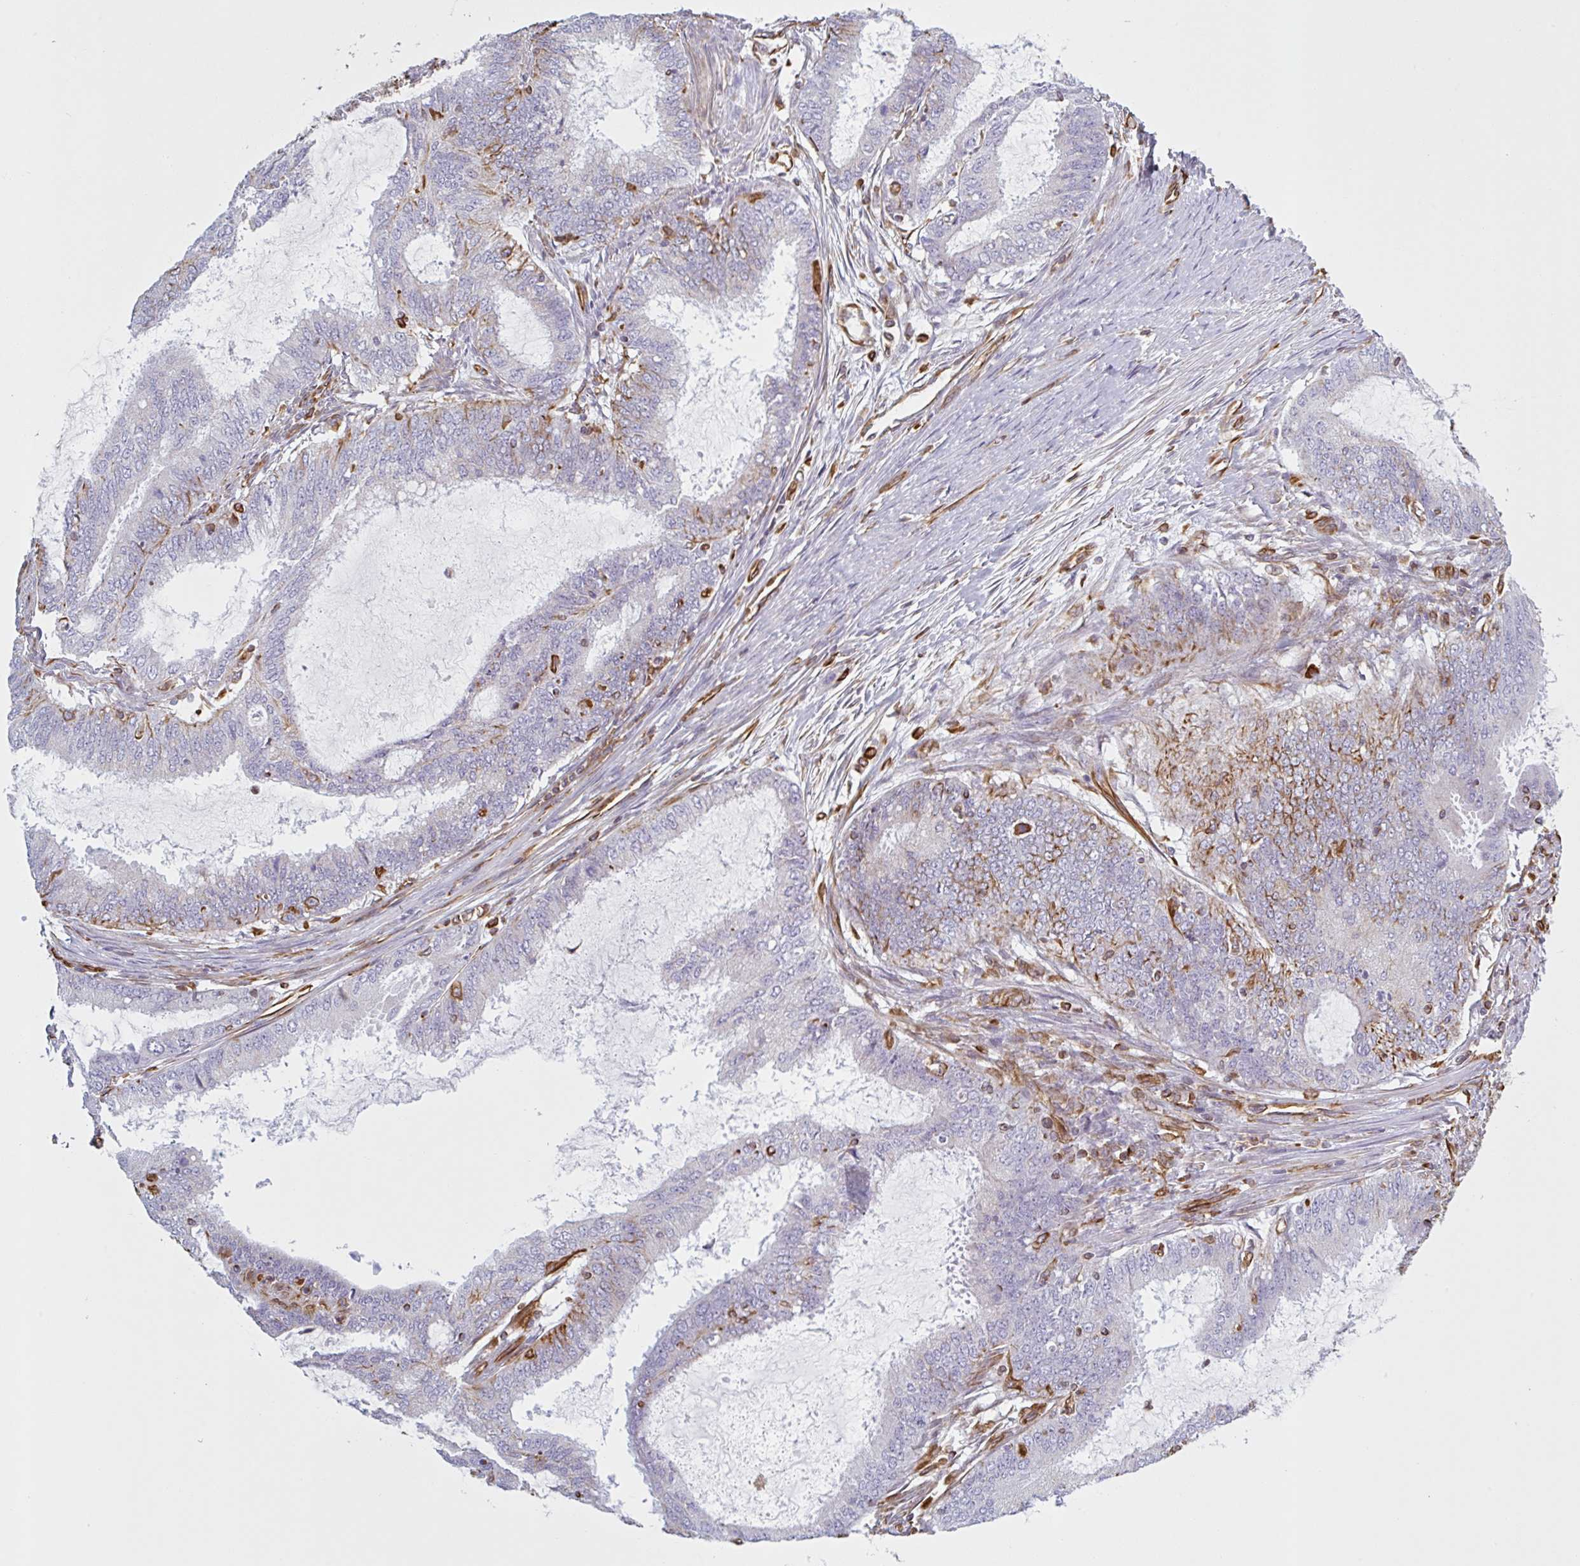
{"staining": {"intensity": "moderate", "quantity": "<25%", "location": "cytoplasmic/membranous"}, "tissue": "endometrial cancer", "cell_type": "Tumor cells", "image_type": "cancer", "snomed": [{"axis": "morphology", "description": "Adenocarcinoma, NOS"}, {"axis": "topography", "description": "Endometrium"}], "caption": "Adenocarcinoma (endometrial) stained for a protein shows moderate cytoplasmic/membranous positivity in tumor cells. The staining is performed using DAB (3,3'-diaminobenzidine) brown chromogen to label protein expression. The nuclei are counter-stained blue using hematoxylin.", "gene": "PPFIA1", "patient": {"sex": "female", "age": 51}}